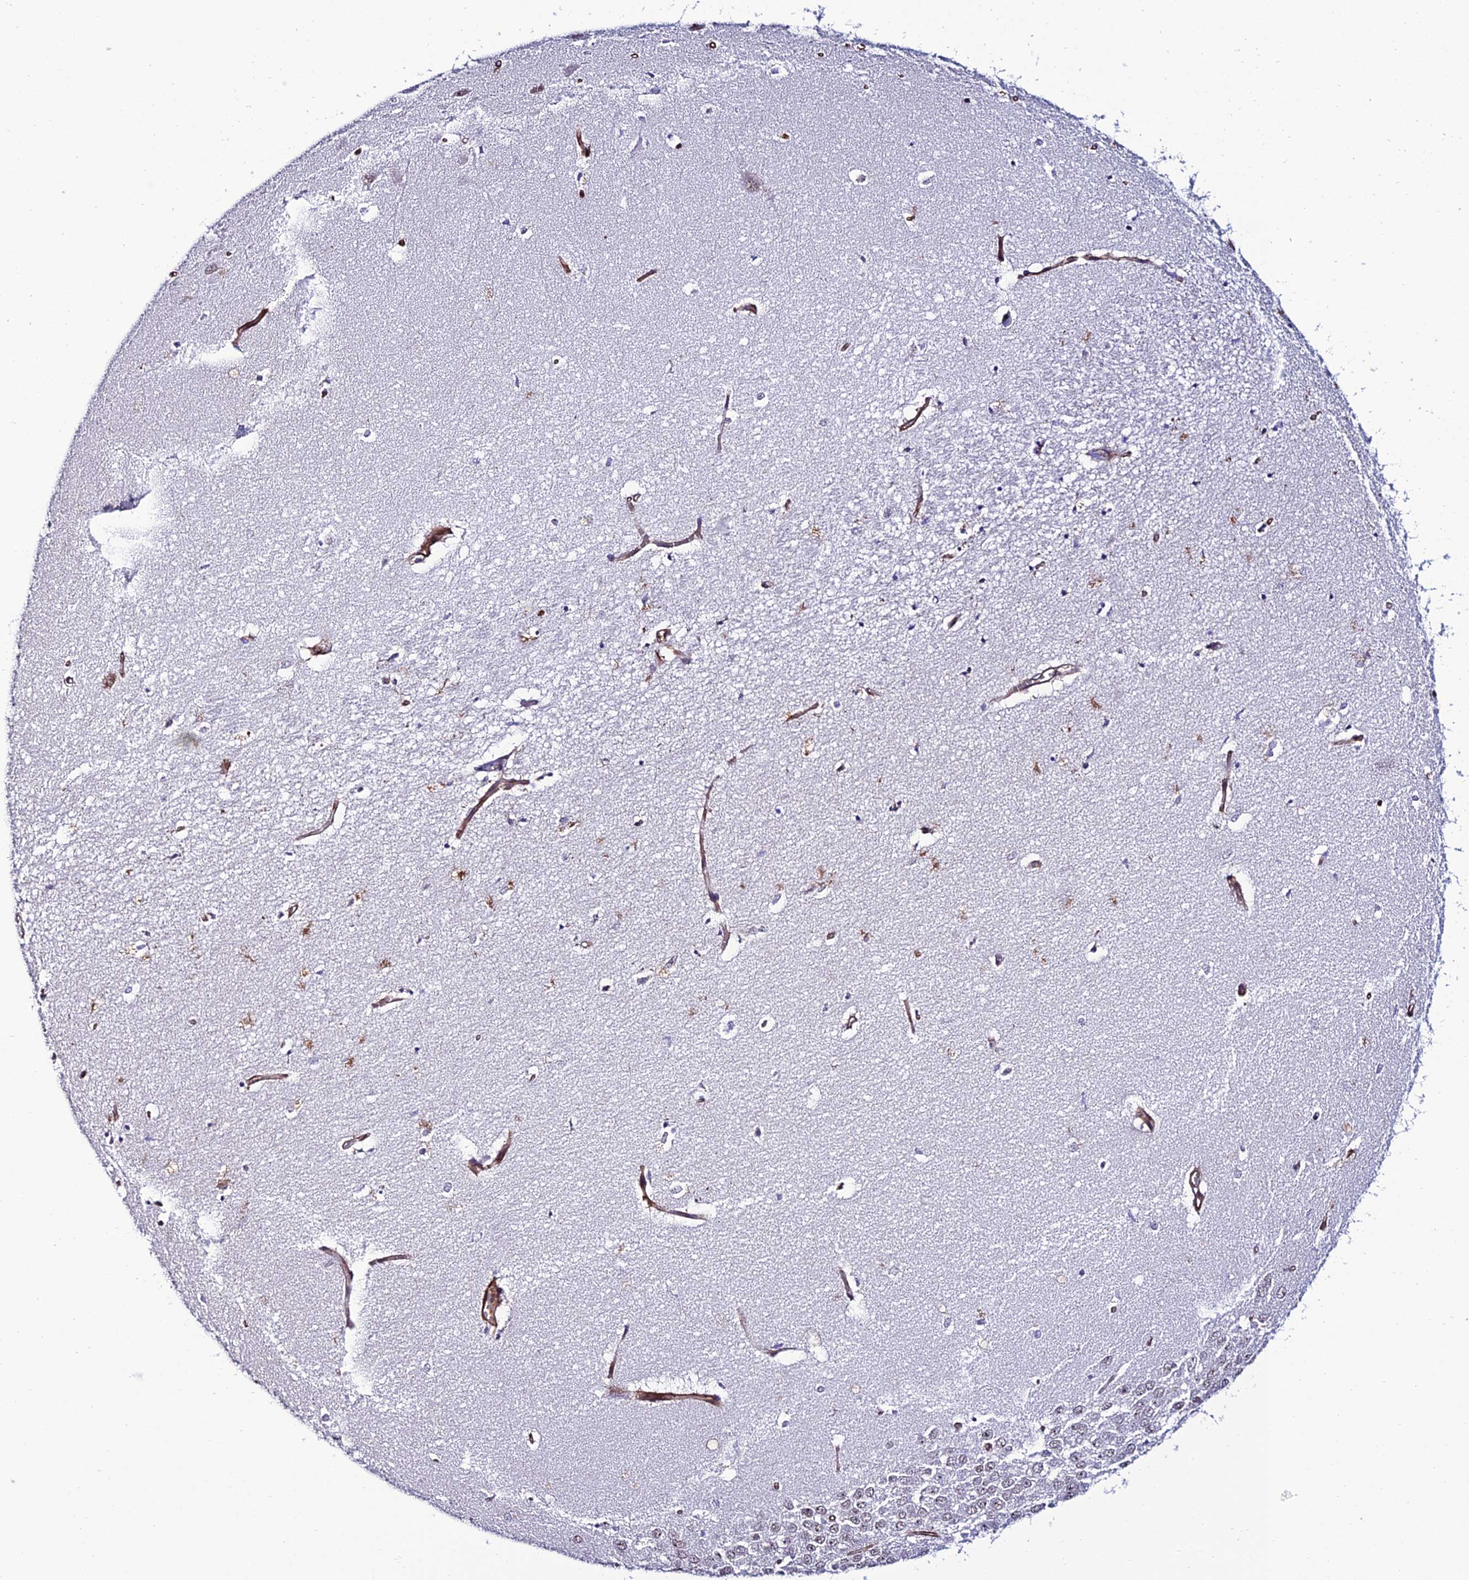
{"staining": {"intensity": "negative", "quantity": "none", "location": "none"}, "tissue": "hippocampus", "cell_type": "Glial cells", "image_type": "normal", "snomed": [{"axis": "morphology", "description": "Normal tissue, NOS"}, {"axis": "topography", "description": "Hippocampus"}], "caption": "This image is of normal hippocampus stained with IHC to label a protein in brown with the nuclei are counter-stained blue. There is no positivity in glial cells.", "gene": "SYT15B", "patient": {"sex": "female", "age": 64}}